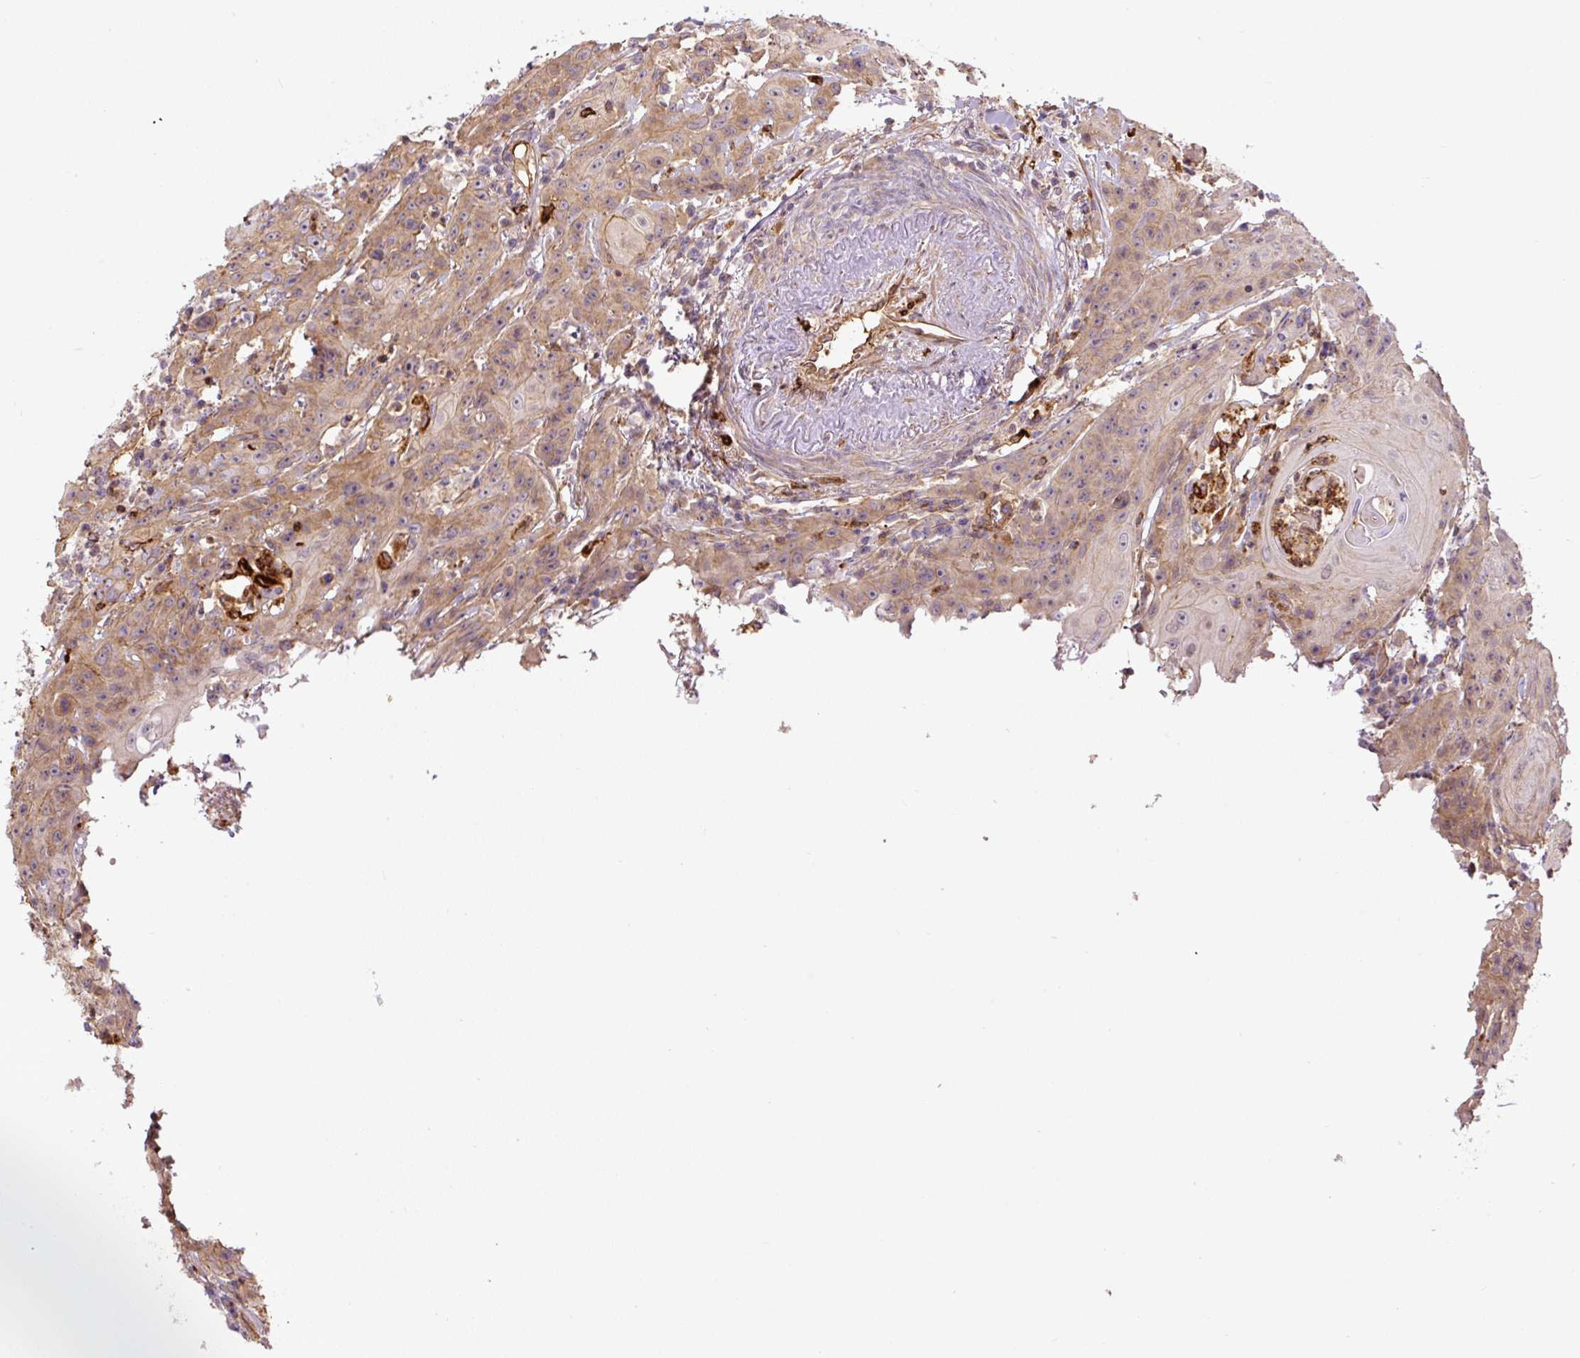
{"staining": {"intensity": "moderate", "quantity": "25%-75%", "location": "cytoplasmic/membranous"}, "tissue": "head and neck cancer", "cell_type": "Tumor cells", "image_type": "cancer", "snomed": [{"axis": "morphology", "description": "Squamous cell carcinoma, NOS"}, {"axis": "topography", "description": "Skin"}, {"axis": "topography", "description": "Head-Neck"}], "caption": "Immunohistochemical staining of human head and neck cancer (squamous cell carcinoma) shows medium levels of moderate cytoplasmic/membranous protein positivity in about 25%-75% of tumor cells.", "gene": "B3GALT5", "patient": {"sex": "male", "age": 80}}